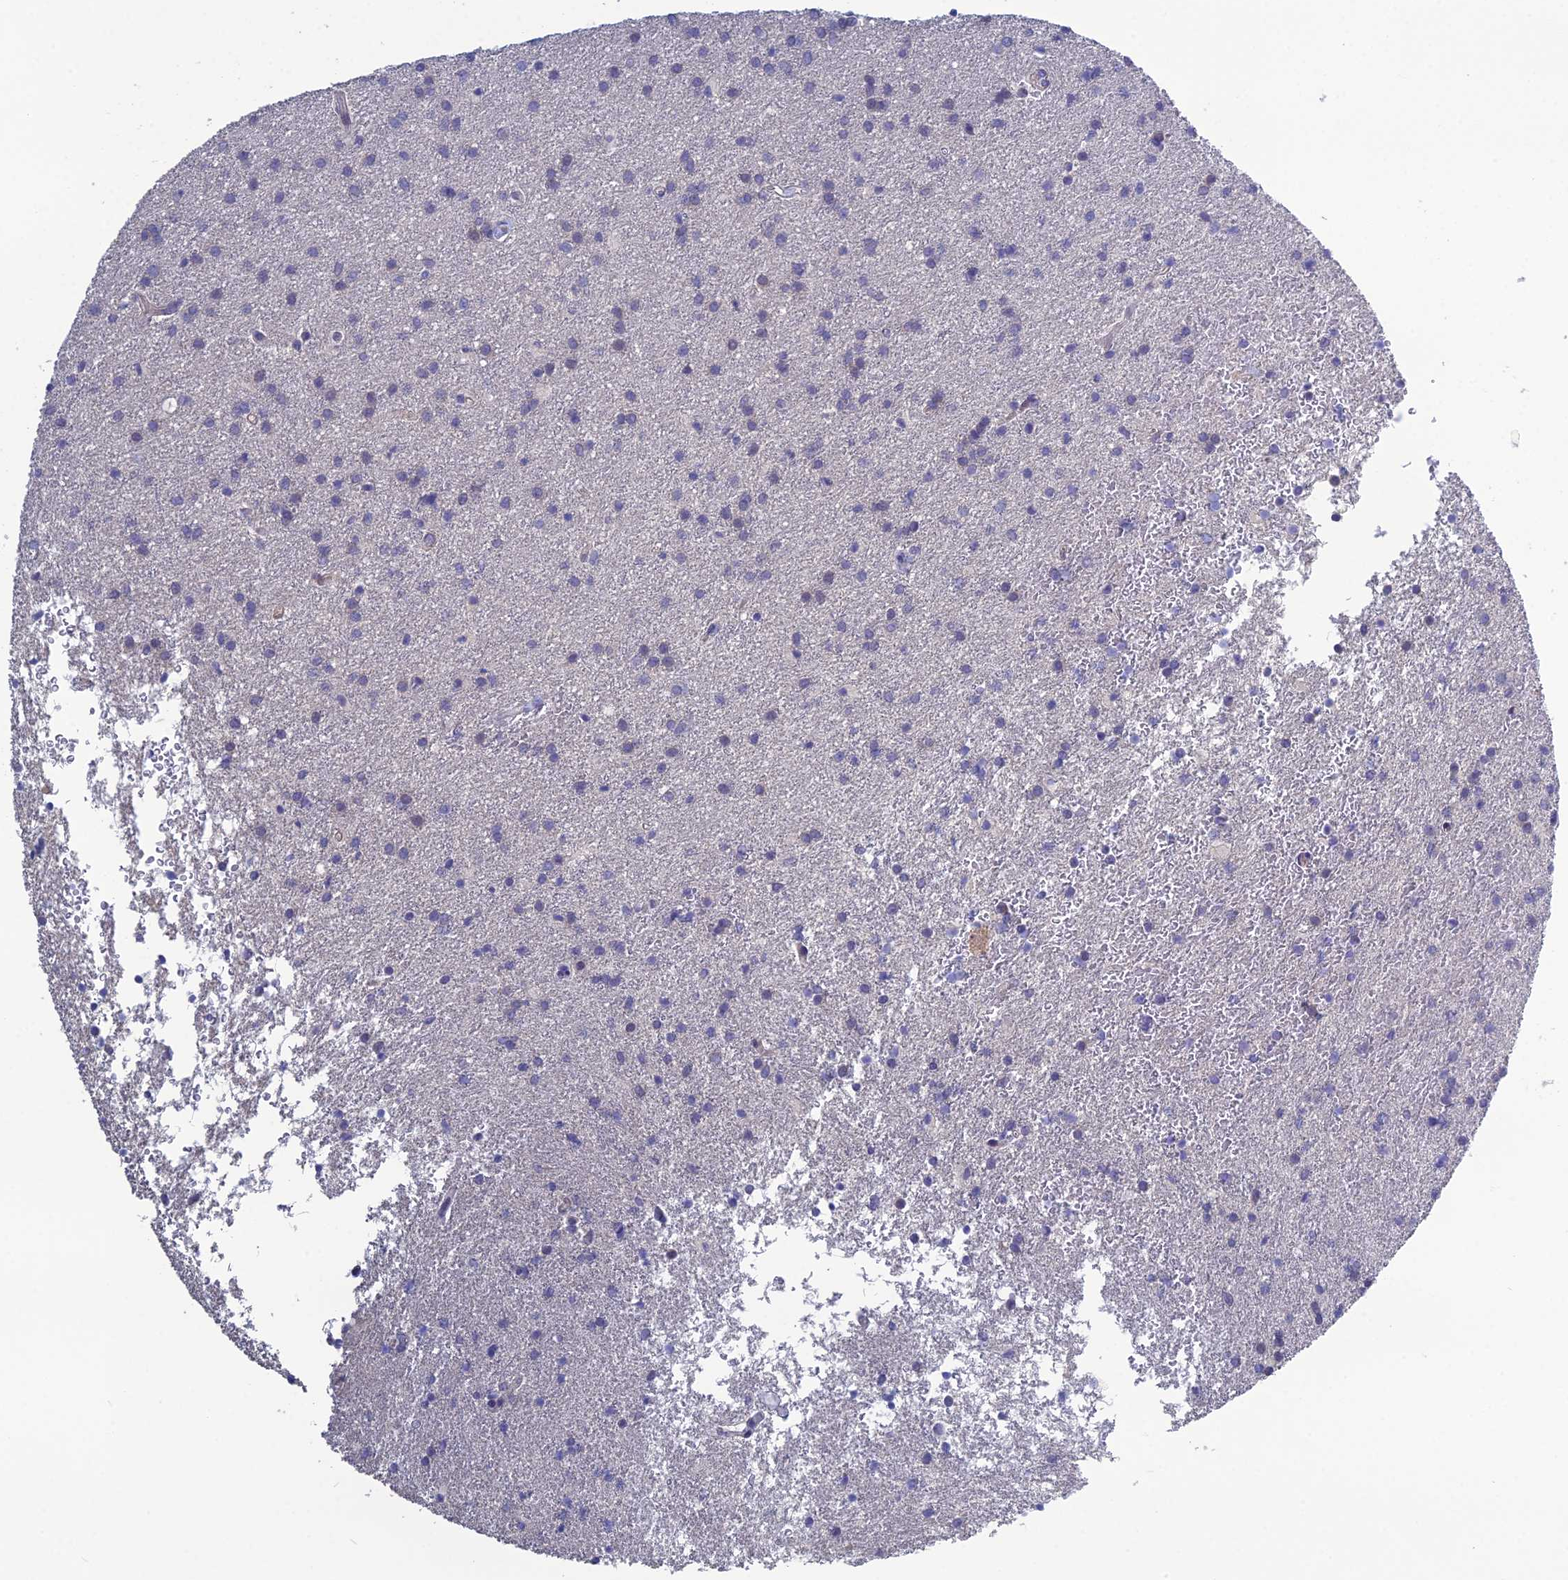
{"staining": {"intensity": "negative", "quantity": "none", "location": "none"}, "tissue": "glioma", "cell_type": "Tumor cells", "image_type": "cancer", "snomed": [{"axis": "morphology", "description": "Glioma, malignant, High grade"}, {"axis": "topography", "description": "Brain"}], "caption": "This is an IHC photomicrograph of human glioma. There is no expression in tumor cells.", "gene": "LZTS2", "patient": {"sex": "female", "age": 50}}